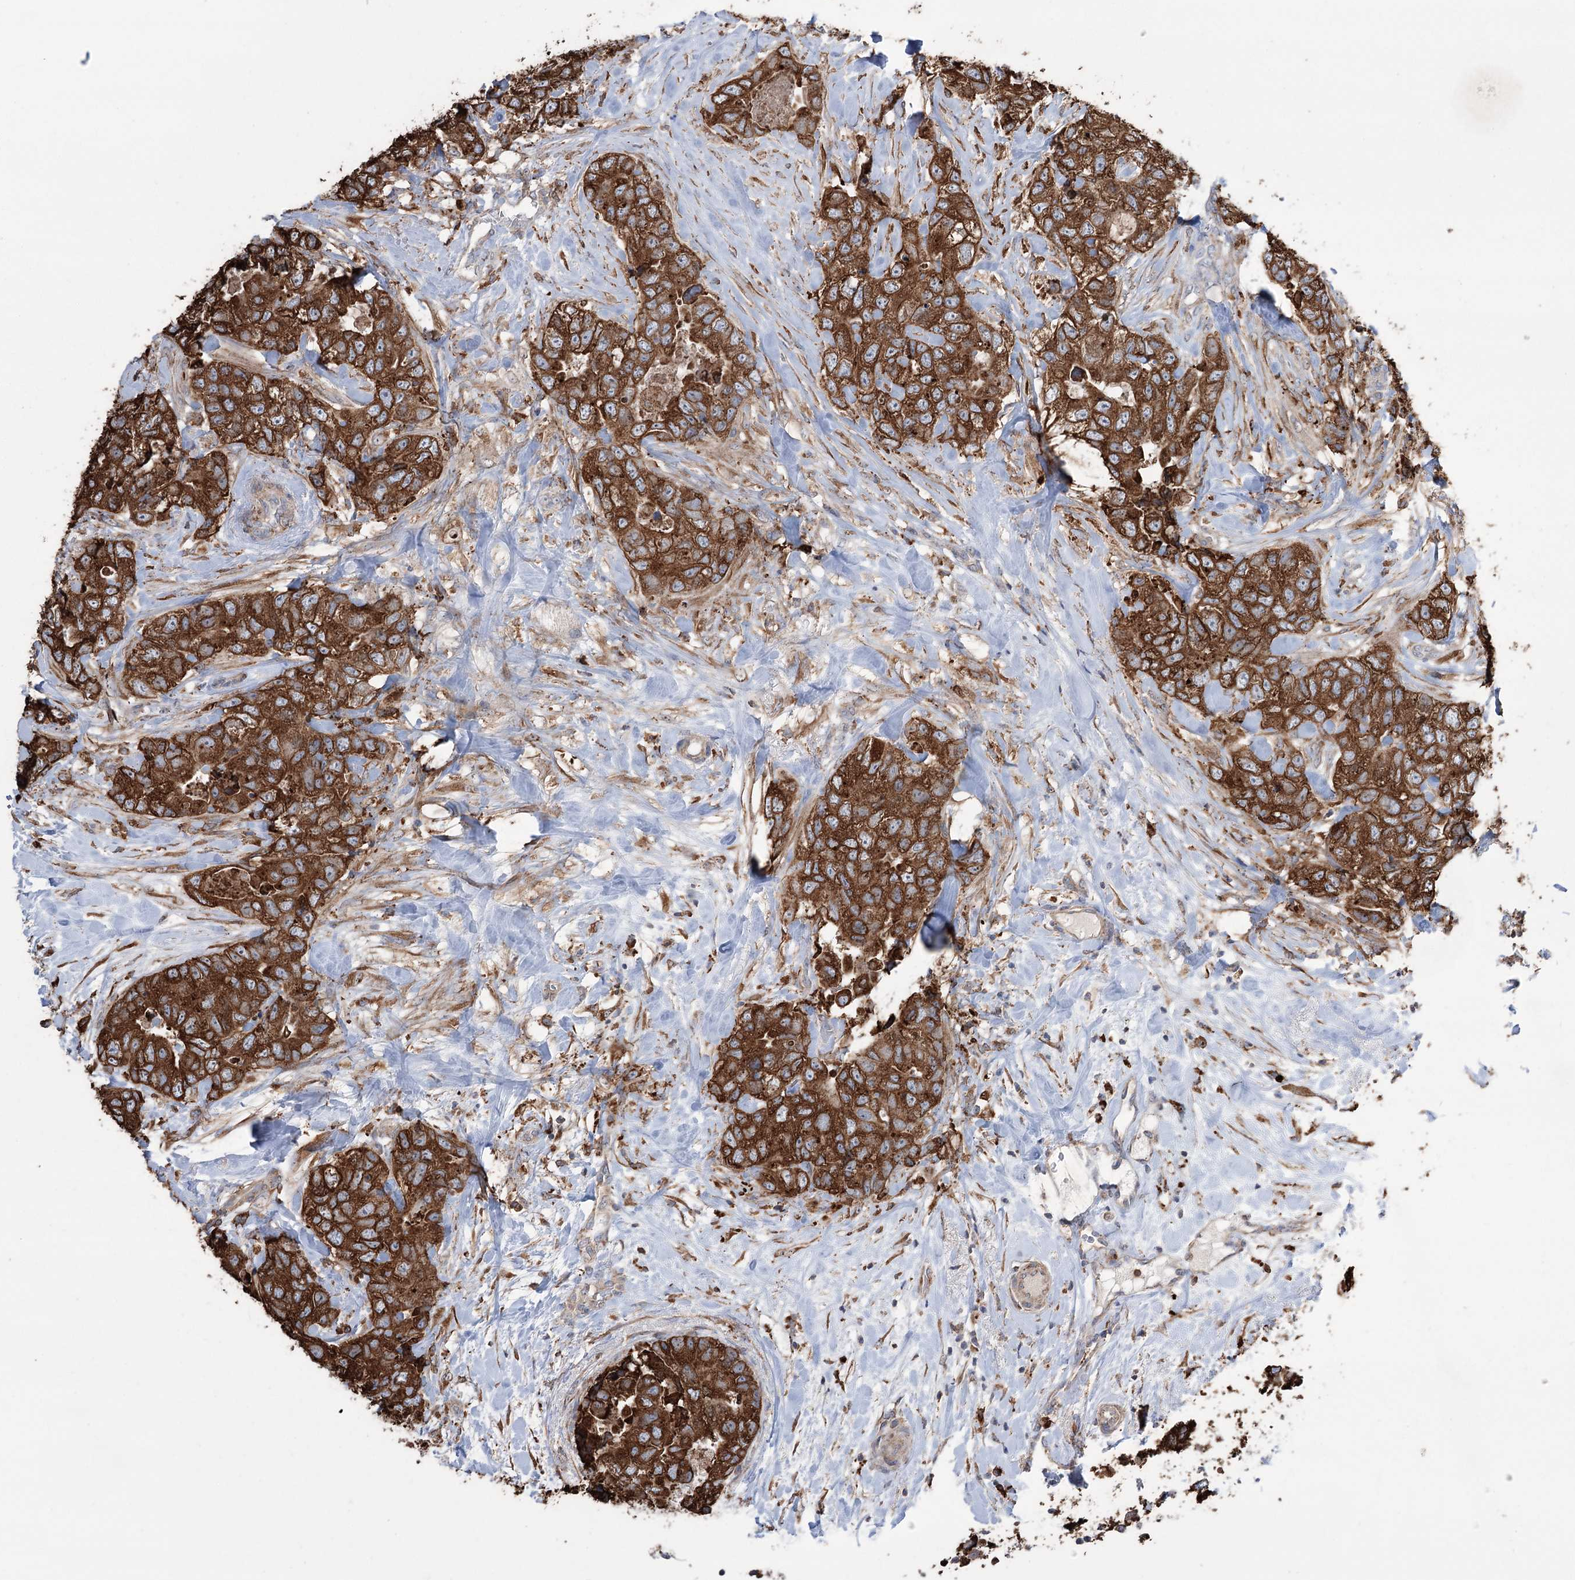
{"staining": {"intensity": "strong", "quantity": ">75%", "location": "cytoplasmic/membranous"}, "tissue": "breast cancer", "cell_type": "Tumor cells", "image_type": "cancer", "snomed": [{"axis": "morphology", "description": "Duct carcinoma"}, {"axis": "topography", "description": "Breast"}], "caption": "Tumor cells show strong cytoplasmic/membranous positivity in approximately >75% of cells in breast intraductal carcinoma. The protein of interest is shown in brown color, while the nuclei are stained blue.", "gene": "TRIM71", "patient": {"sex": "female", "age": 62}}